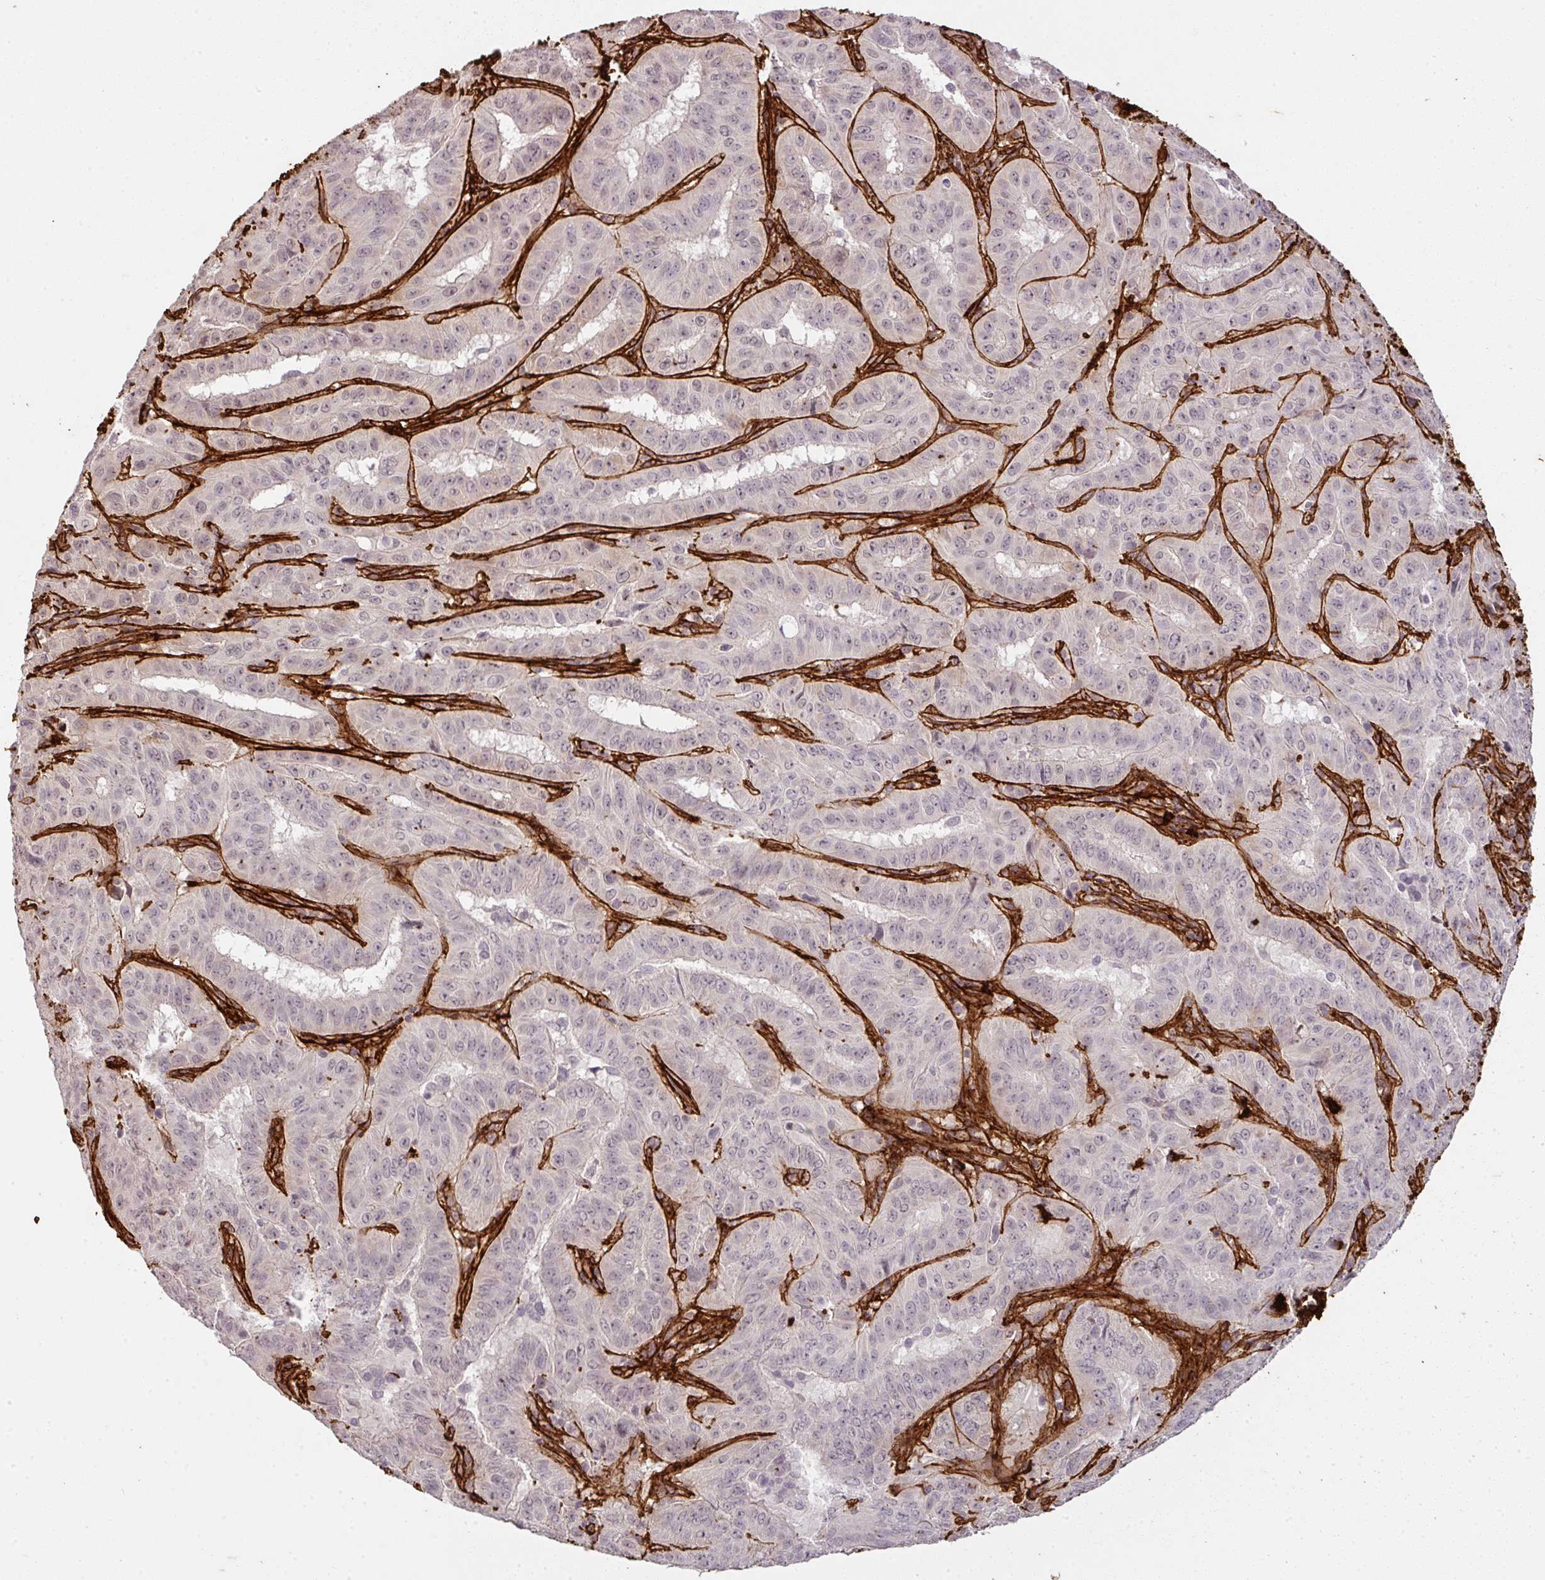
{"staining": {"intensity": "negative", "quantity": "none", "location": "none"}, "tissue": "pancreatic cancer", "cell_type": "Tumor cells", "image_type": "cancer", "snomed": [{"axis": "morphology", "description": "Adenocarcinoma, NOS"}, {"axis": "topography", "description": "Pancreas"}], "caption": "Immunohistochemical staining of pancreatic cancer displays no significant staining in tumor cells. Brightfield microscopy of immunohistochemistry (IHC) stained with DAB (3,3'-diaminobenzidine) (brown) and hematoxylin (blue), captured at high magnification.", "gene": "COL3A1", "patient": {"sex": "male", "age": 63}}